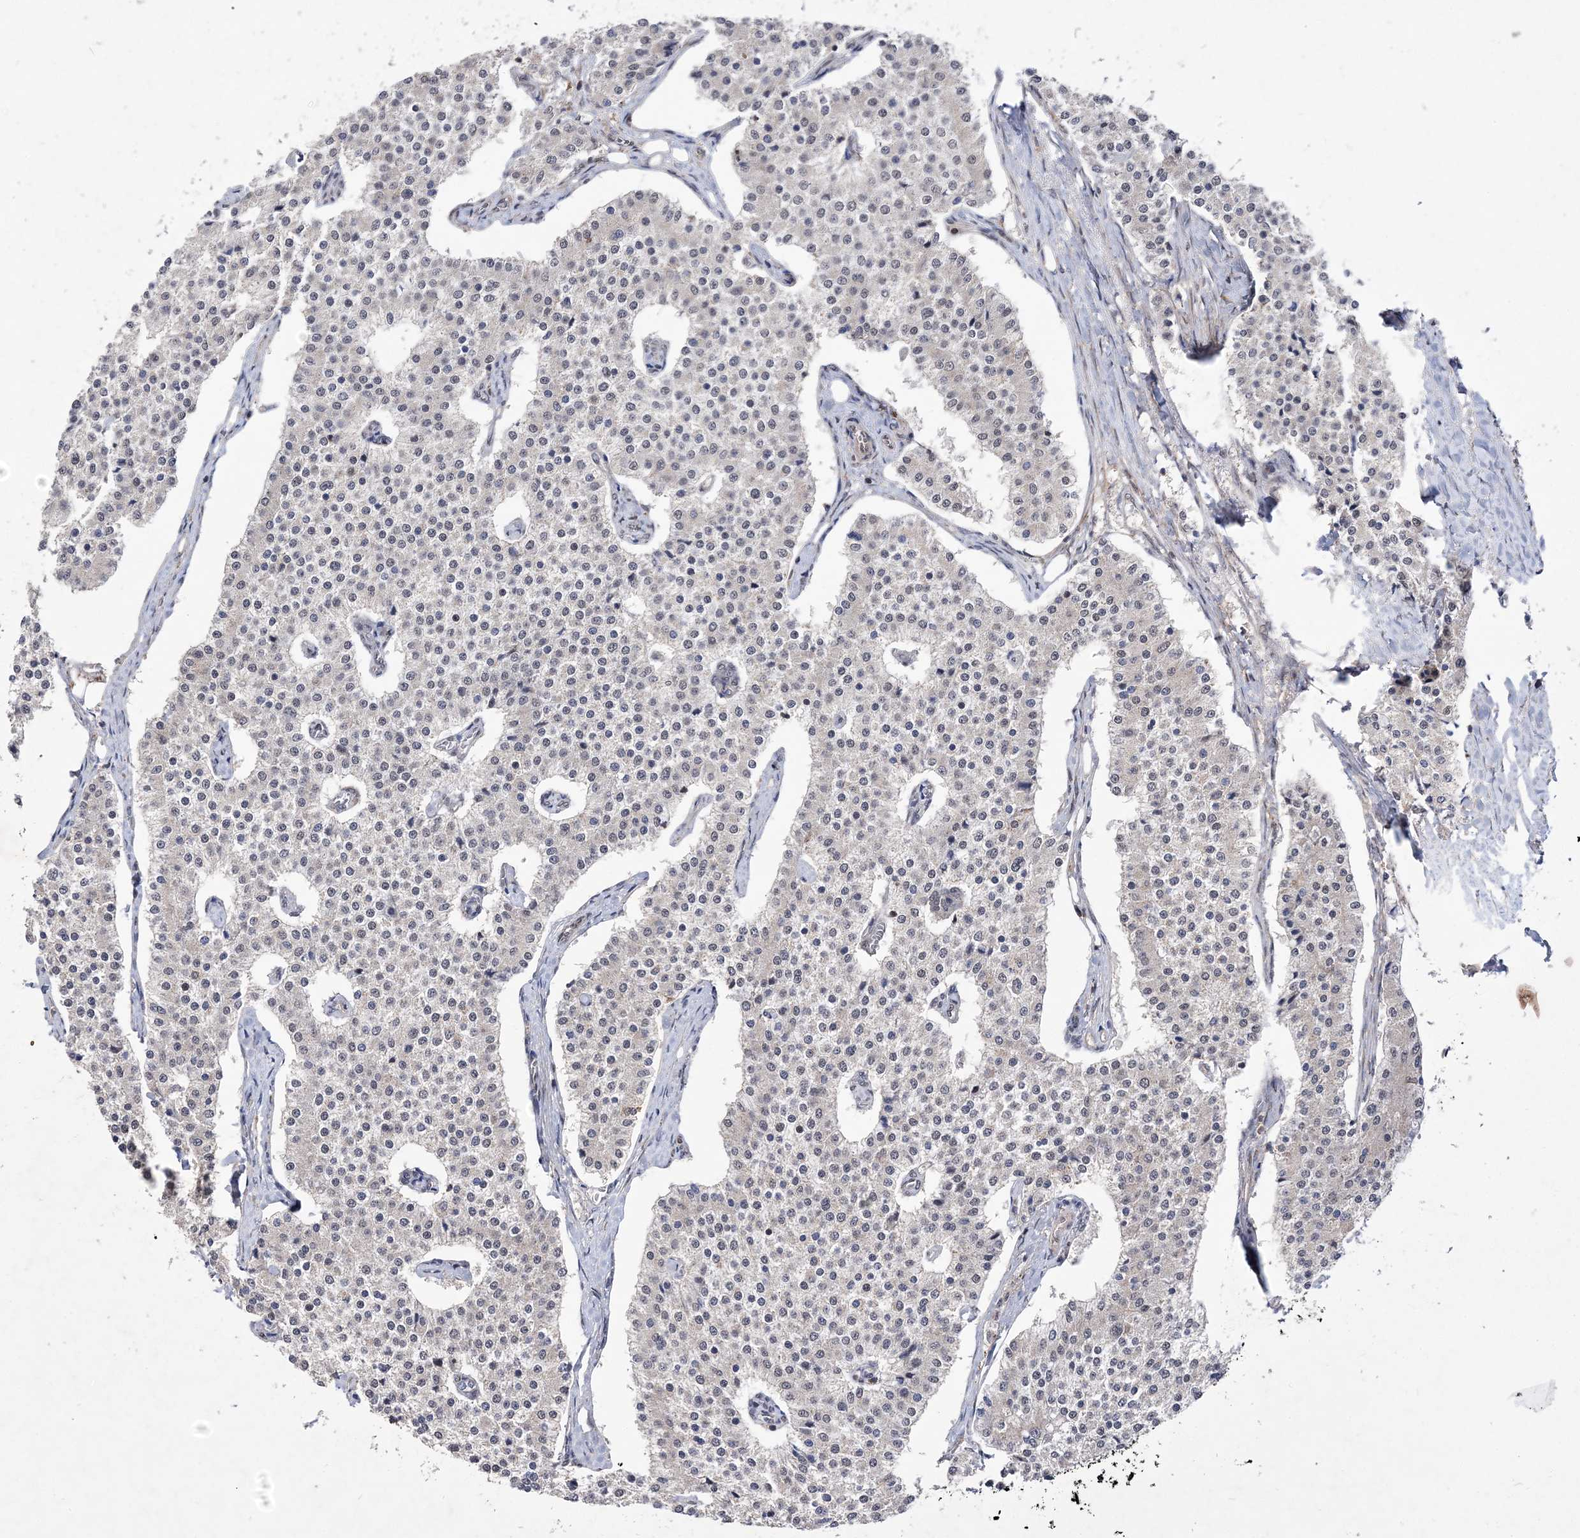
{"staining": {"intensity": "weak", "quantity": "<25%", "location": "nuclear"}, "tissue": "carcinoid", "cell_type": "Tumor cells", "image_type": "cancer", "snomed": [{"axis": "morphology", "description": "Carcinoid, malignant, NOS"}, {"axis": "topography", "description": "Colon"}], "caption": "A micrograph of carcinoid stained for a protein exhibits no brown staining in tumor cells.", "gene": "BOD1L1", "patient": {"sex": "female", "age": 52}}